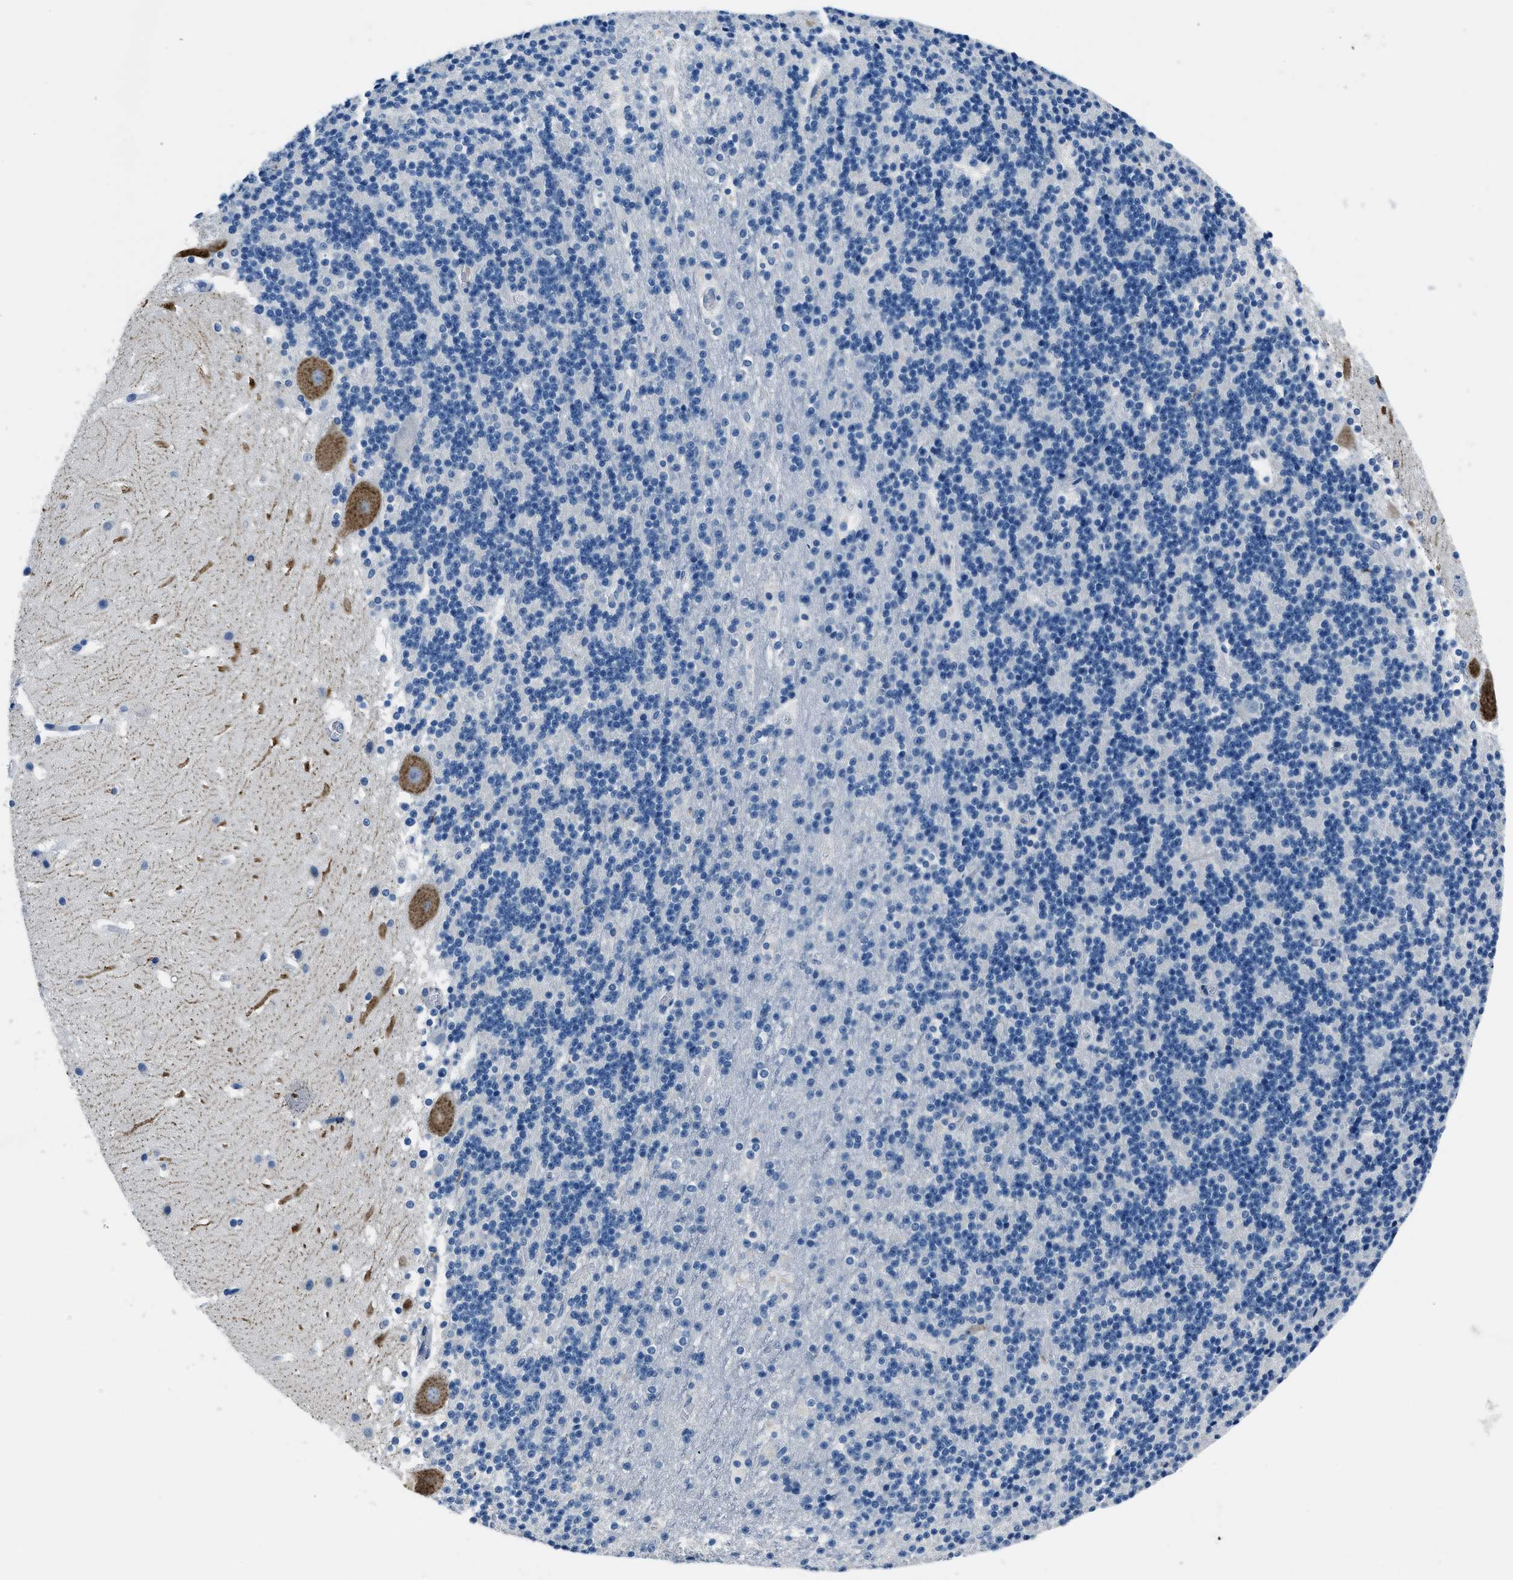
{"staining": {"intensity": "negative", "quantity": "none", "location": "none"}, "tissue": "cerebellum", "cell_type": "Cells in granular layer", "image_type": "normal", "snomed": [{"axis": "morphology", "description": "Normal tissue, NOS"}, {"axis": "topography", "description": "Cerebellum"}], "caption": "Image shows no protein positivity in cells in granular layer of benign cerebellum. Nuclei are stained in blue.", "gene": "GJA3", "patient": {"sex": "male", "age": 45}}